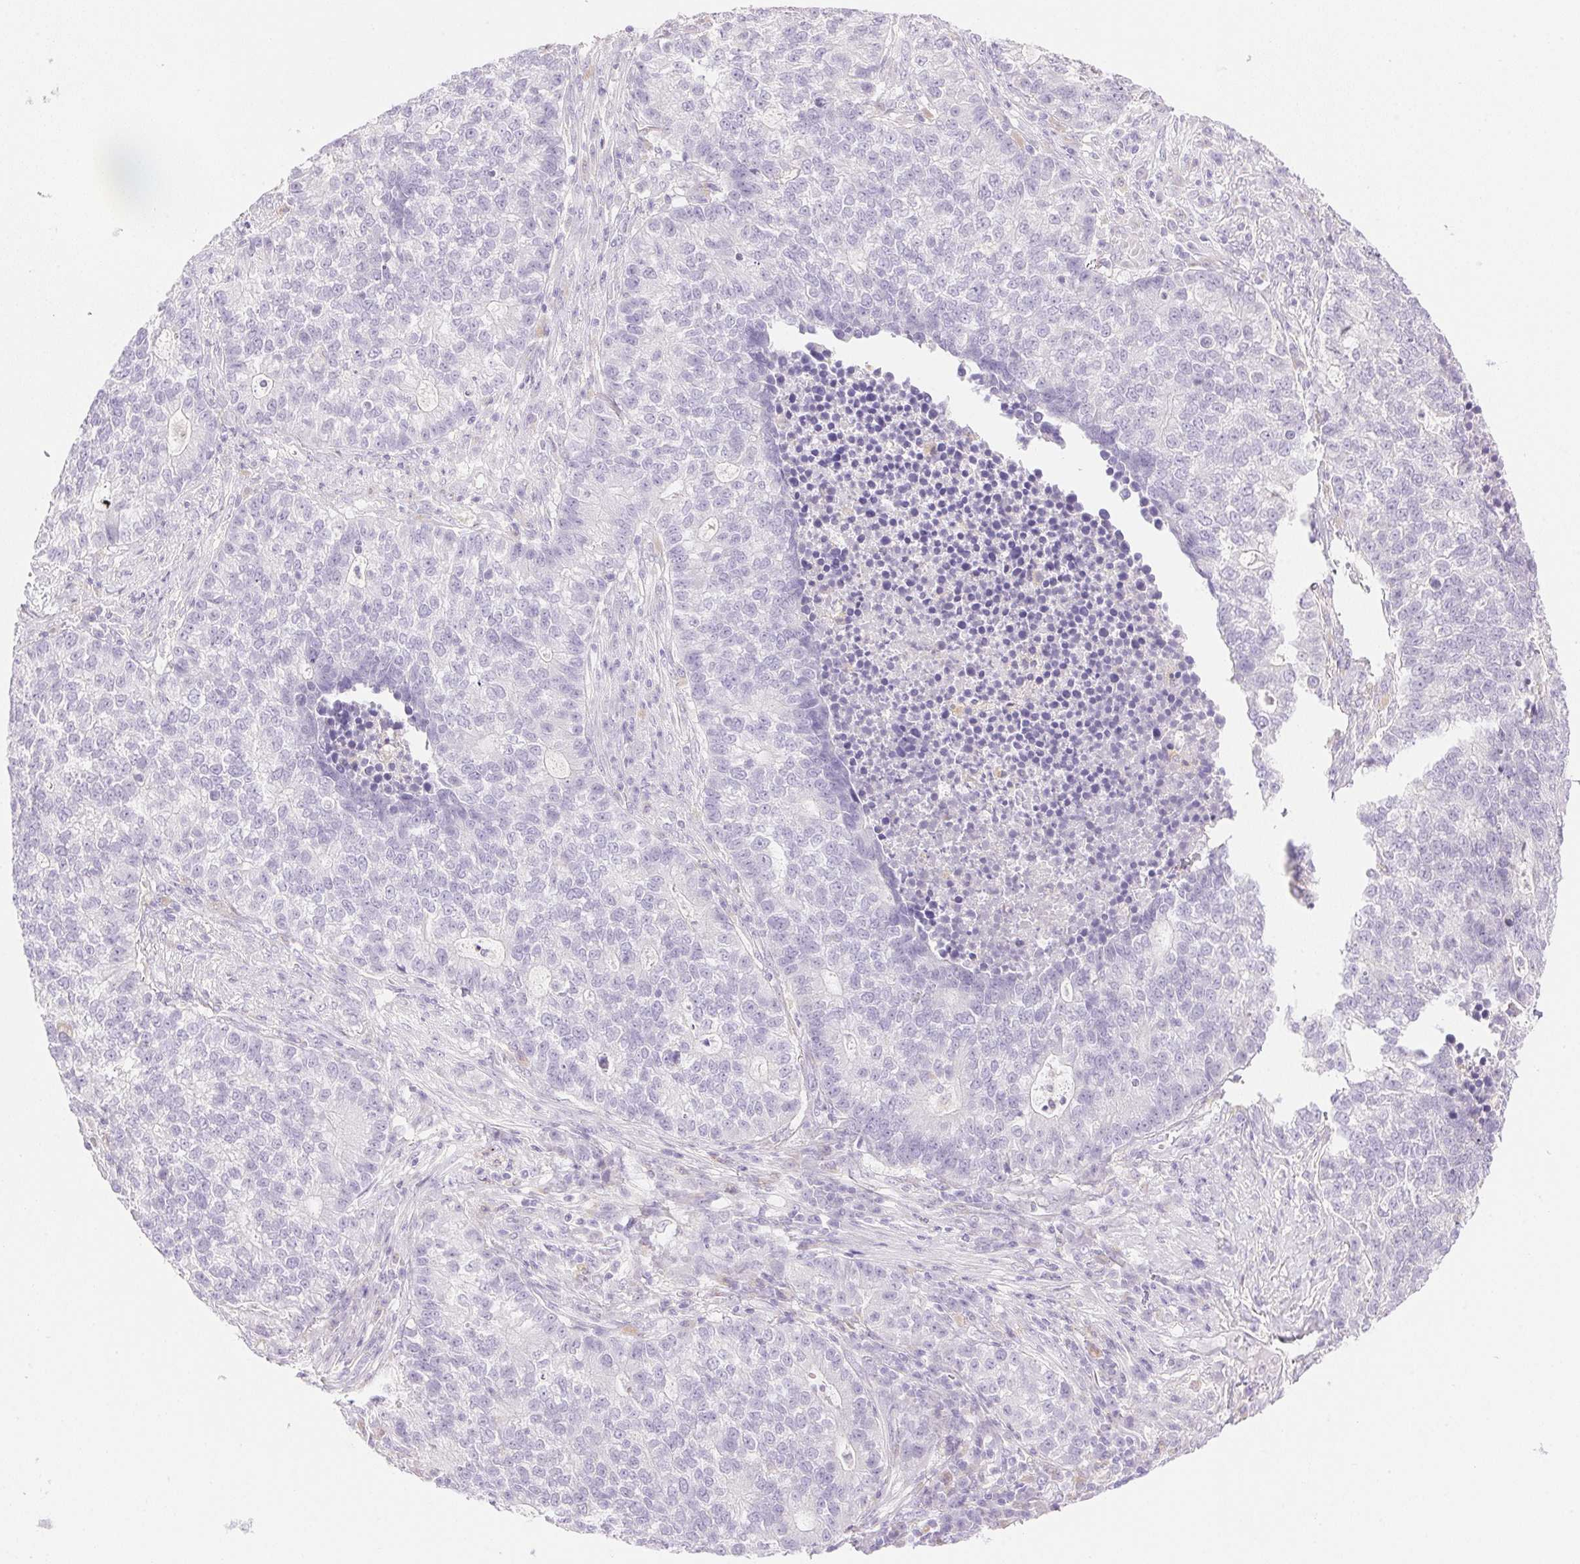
{"staining": {"intensity": "negative", "quantity": "none", "location": "none"}, "tissue": "lung cancer", "cell_type": "Tumor cells", "image_type": "cancer", "snomed": [{"axis": "morphology", "description": "Adenocarcinoma, NOS"}, {"axis": "topography", "description": "Lung"}], "caption": "Adenocarcinoma (lung) was stained to show a protein in brown. There is no significant expression in tumor cells. Nuclei are stained in blue.", "gene": "ATP6V1G3", "patient": {"sex": "male", "age": 57}}